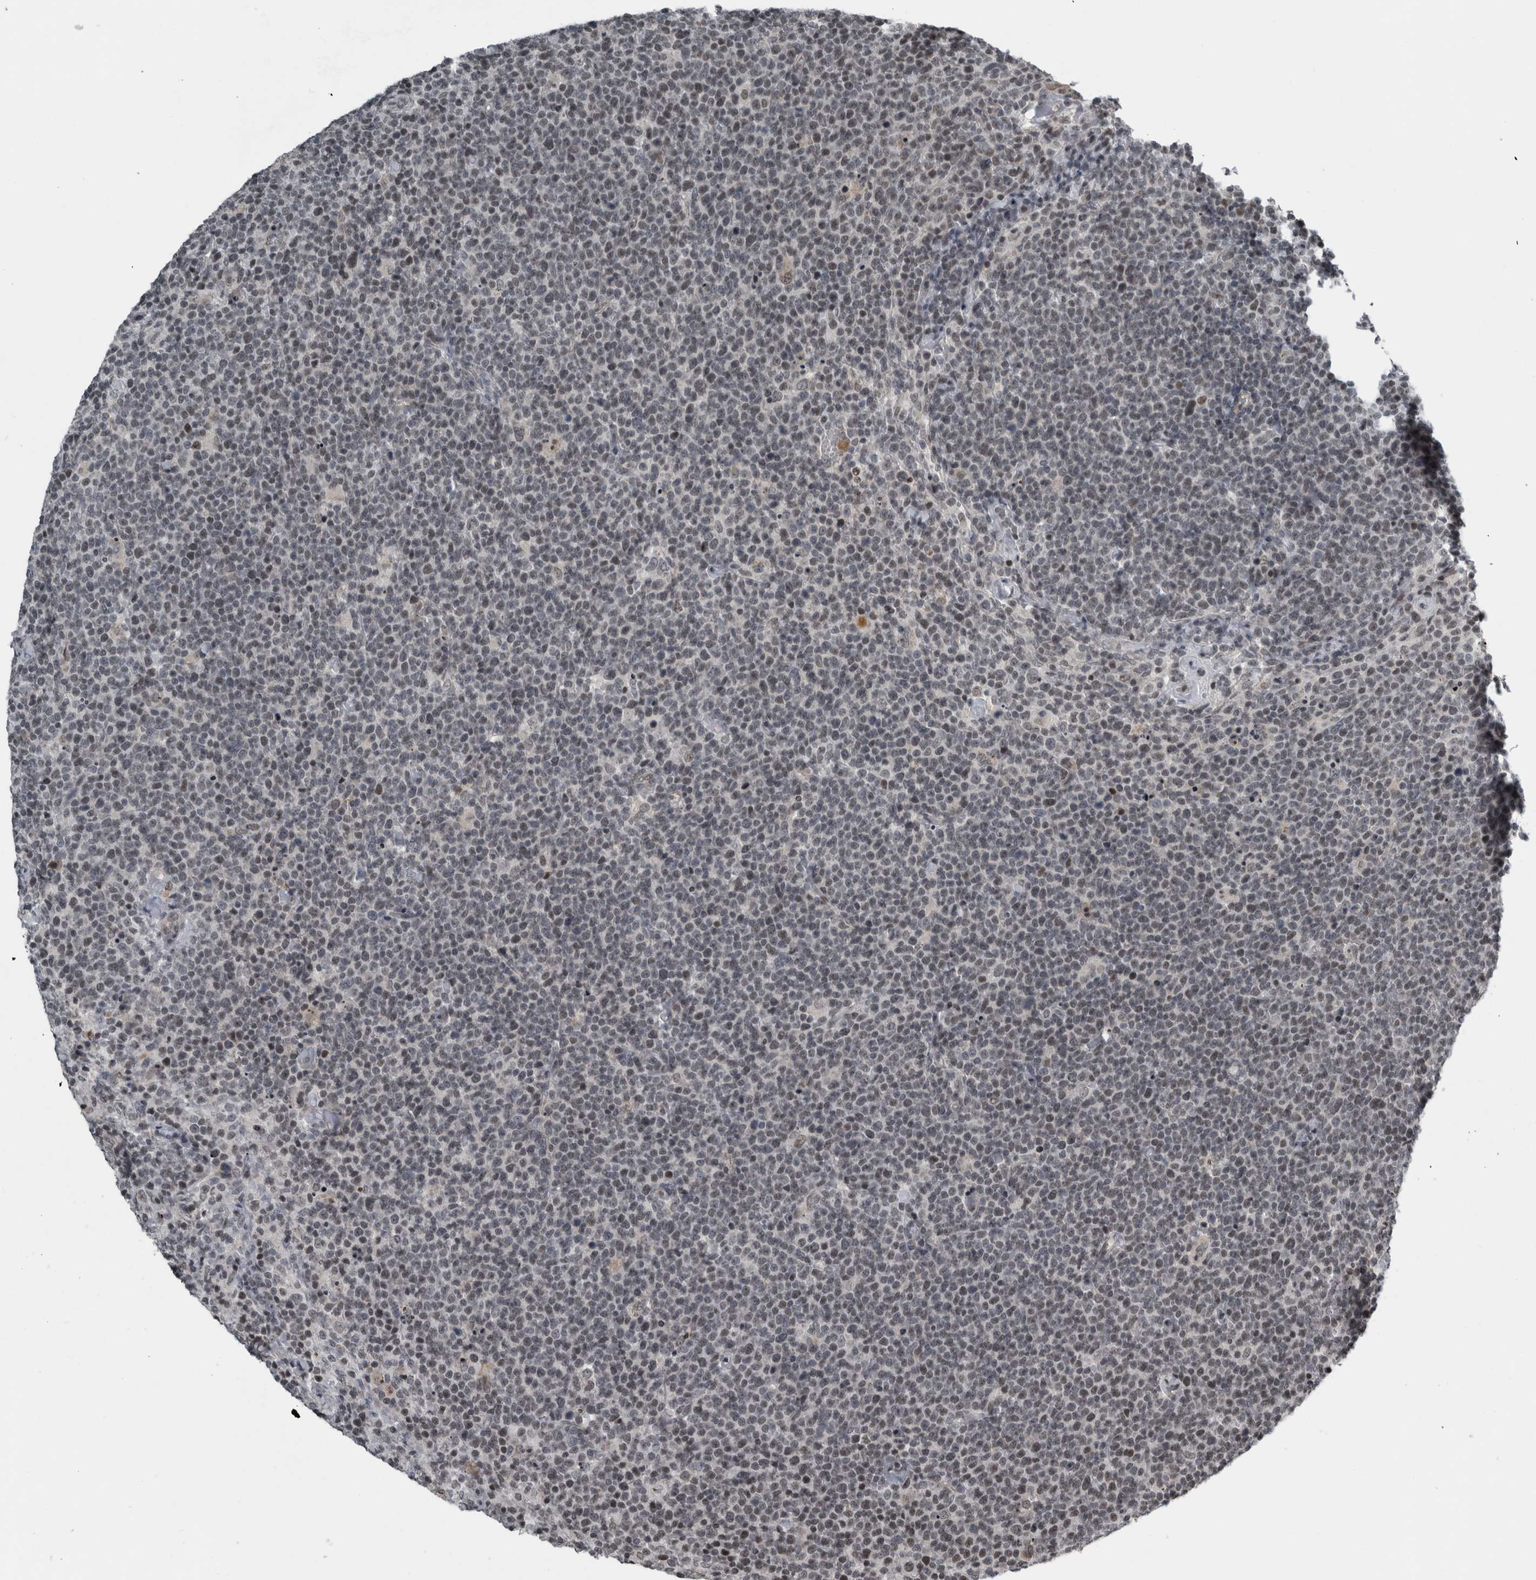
{"staining": {"intensity": "weak", "quantity": "25%-75%", "location": "nuclear"}, "tissue": "lymphoma", "cell_type": "Tumor cells", "image_type": "cancer", "snomed": [{"axis": "morphology", "description": "Malignant lymphoma, non-Hodgkin's type, High grade"}, {"axis": "topography", "description": "Lymph node"}], "caption": "Approximately 25%-75% of tumor cells in human high-grade malignant lymphoma, non-Hodgkin's type display weak nuclear protein staining as visualized by brown immunohistochemical staining.", "gene": "UNC50", "patient": {"sex": "male", "age": 61}}